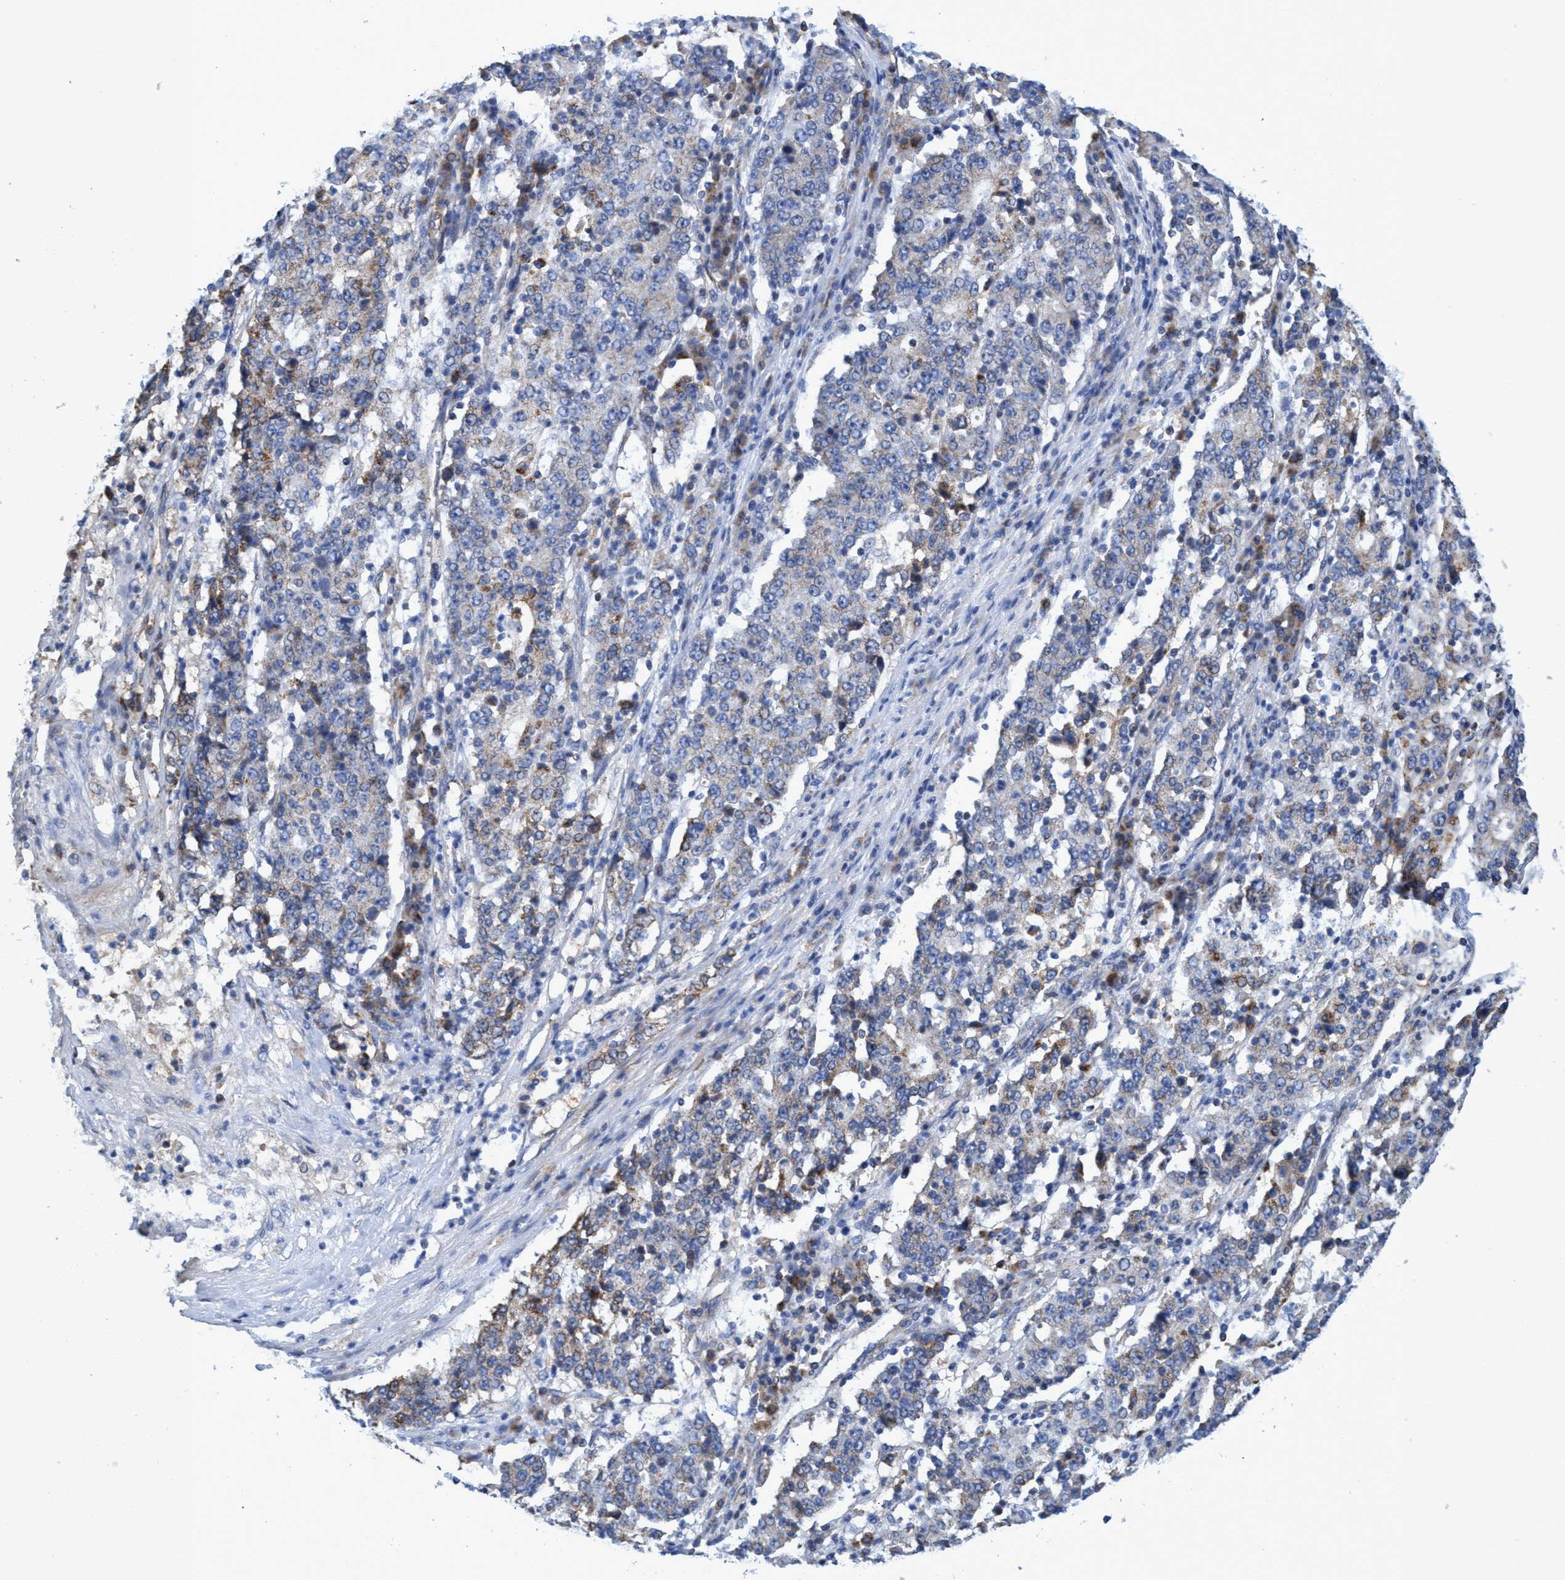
{"staining": {"intensity": "weak", "quantity": "<25%", "location": "cytoplasmic/membranous"}, "tissue": "stomach cancer", "cell_type": "Tumor cells", "image_type": "cancer", "snomed": [{"axis": "morphology", "description": "Adenocarcinoma, NOS"}, {"axis": "topography", "description": "Stomach"}], "caption": "An immunohistochemistry photomicrograph of stomach cancer (adenocarcinoma) is shown. There is no staining in tumor cells of stomach cancer (adenocarcinoma).", "gene": "CRYZ", "patient": {"sex": "male", "age": 59}}